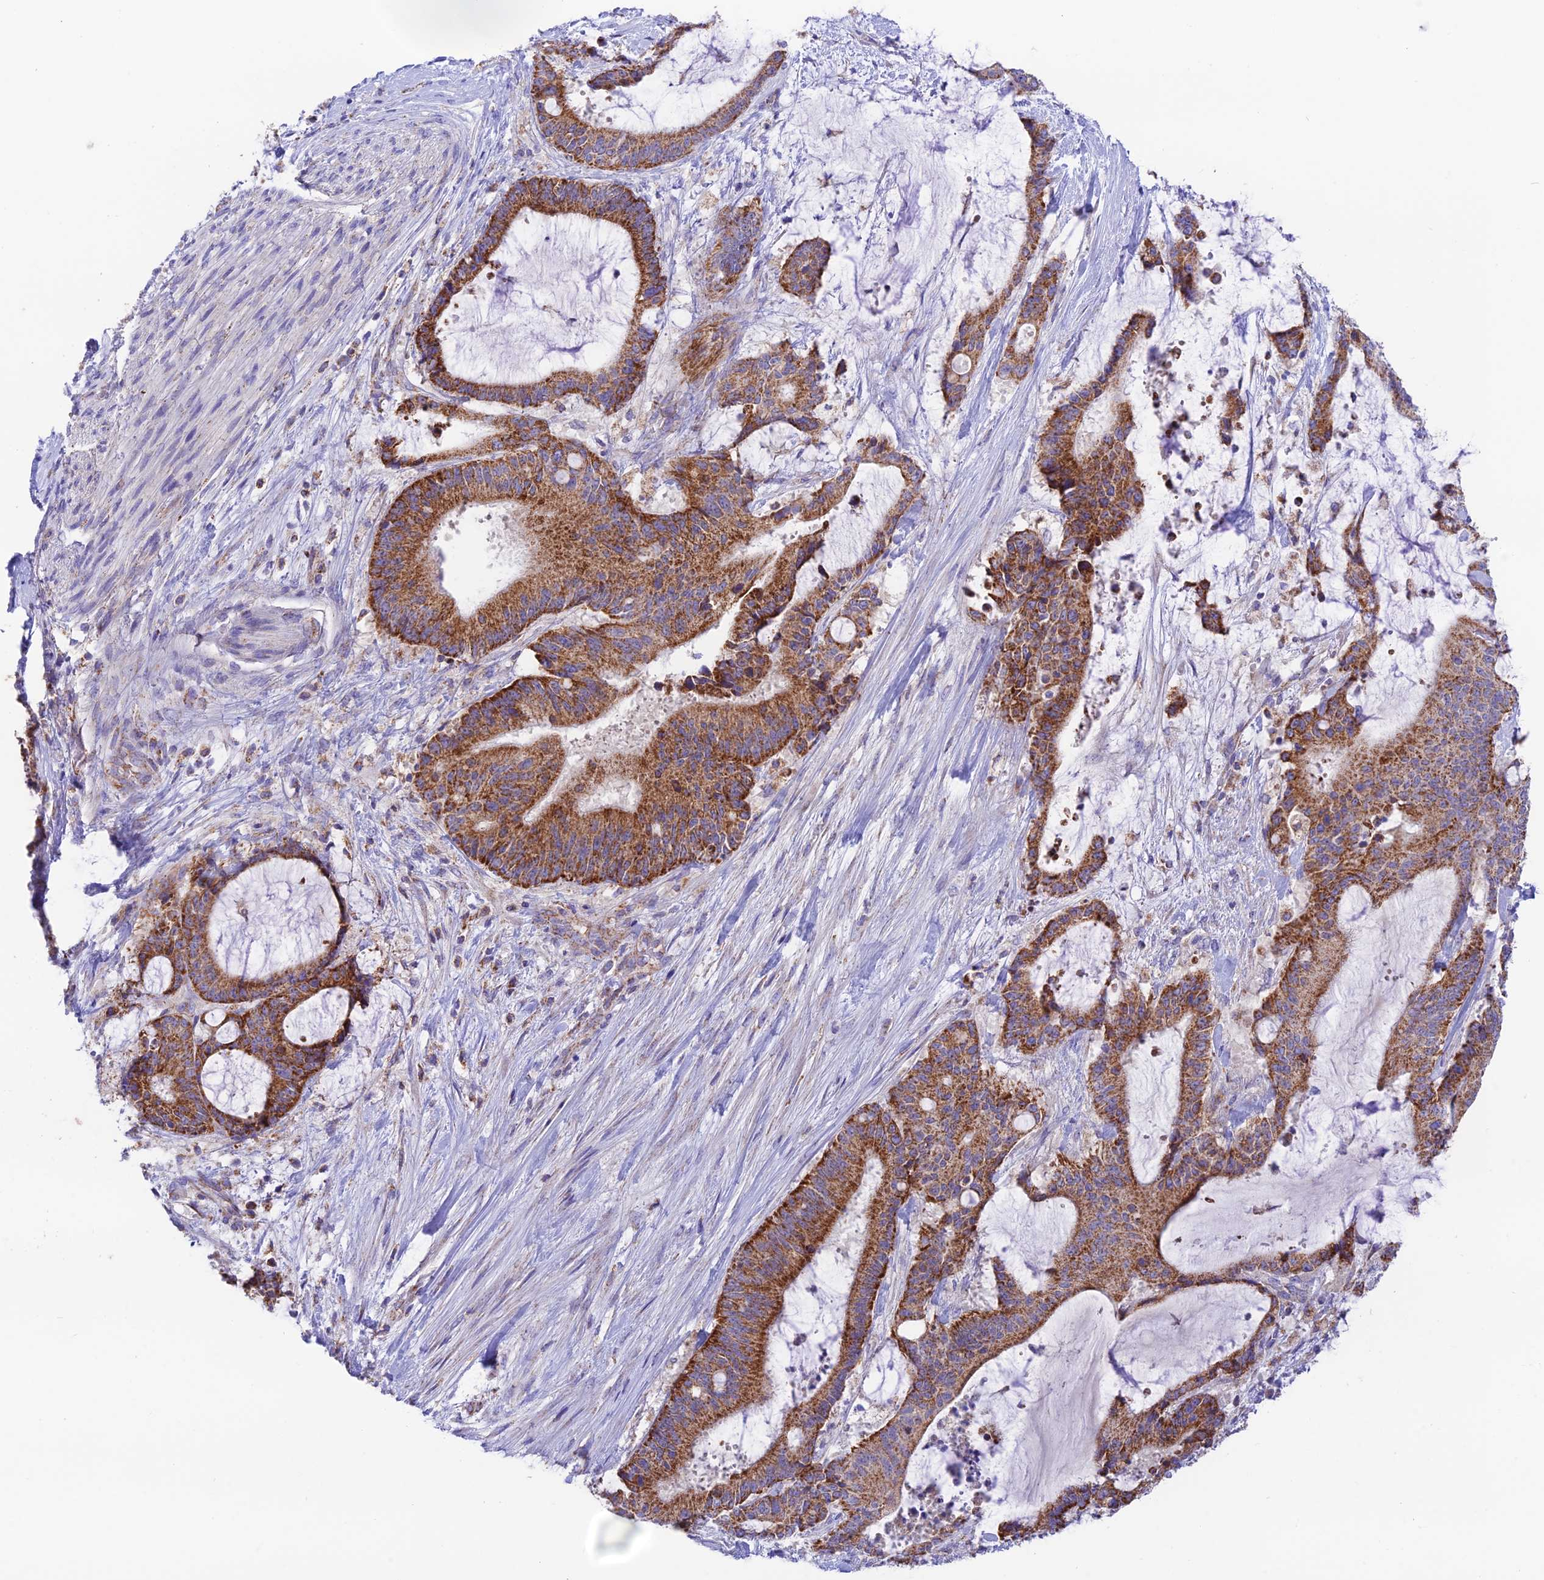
{"staining": {"intensity": "moderate", "quantity": ">75%", "location": "cytoplasmic/membranous"}, "tissue": "liver cancer", "cell_type": "Tumor cells", "image_type": "cancer", "snomed": [{"axis": "morphology", "description": "Normal tissue, NOS"}, {"axis": "morphology", "description": "Cholangiocarcinoma"}, {"axis": "topography", "description": "Liver"}, {"axis": "topography", "description": "Peripheral nerve tissue"}], "caption": "Cholangiocarcinoma (liver) was stained to show a protein in brown. There is medium levels of moderate cytoplasmic/membranous positivity in approximately >75% of tumor cells.", "gene": "HSDL2", "patient": {"sex": "female", "age": 73}}